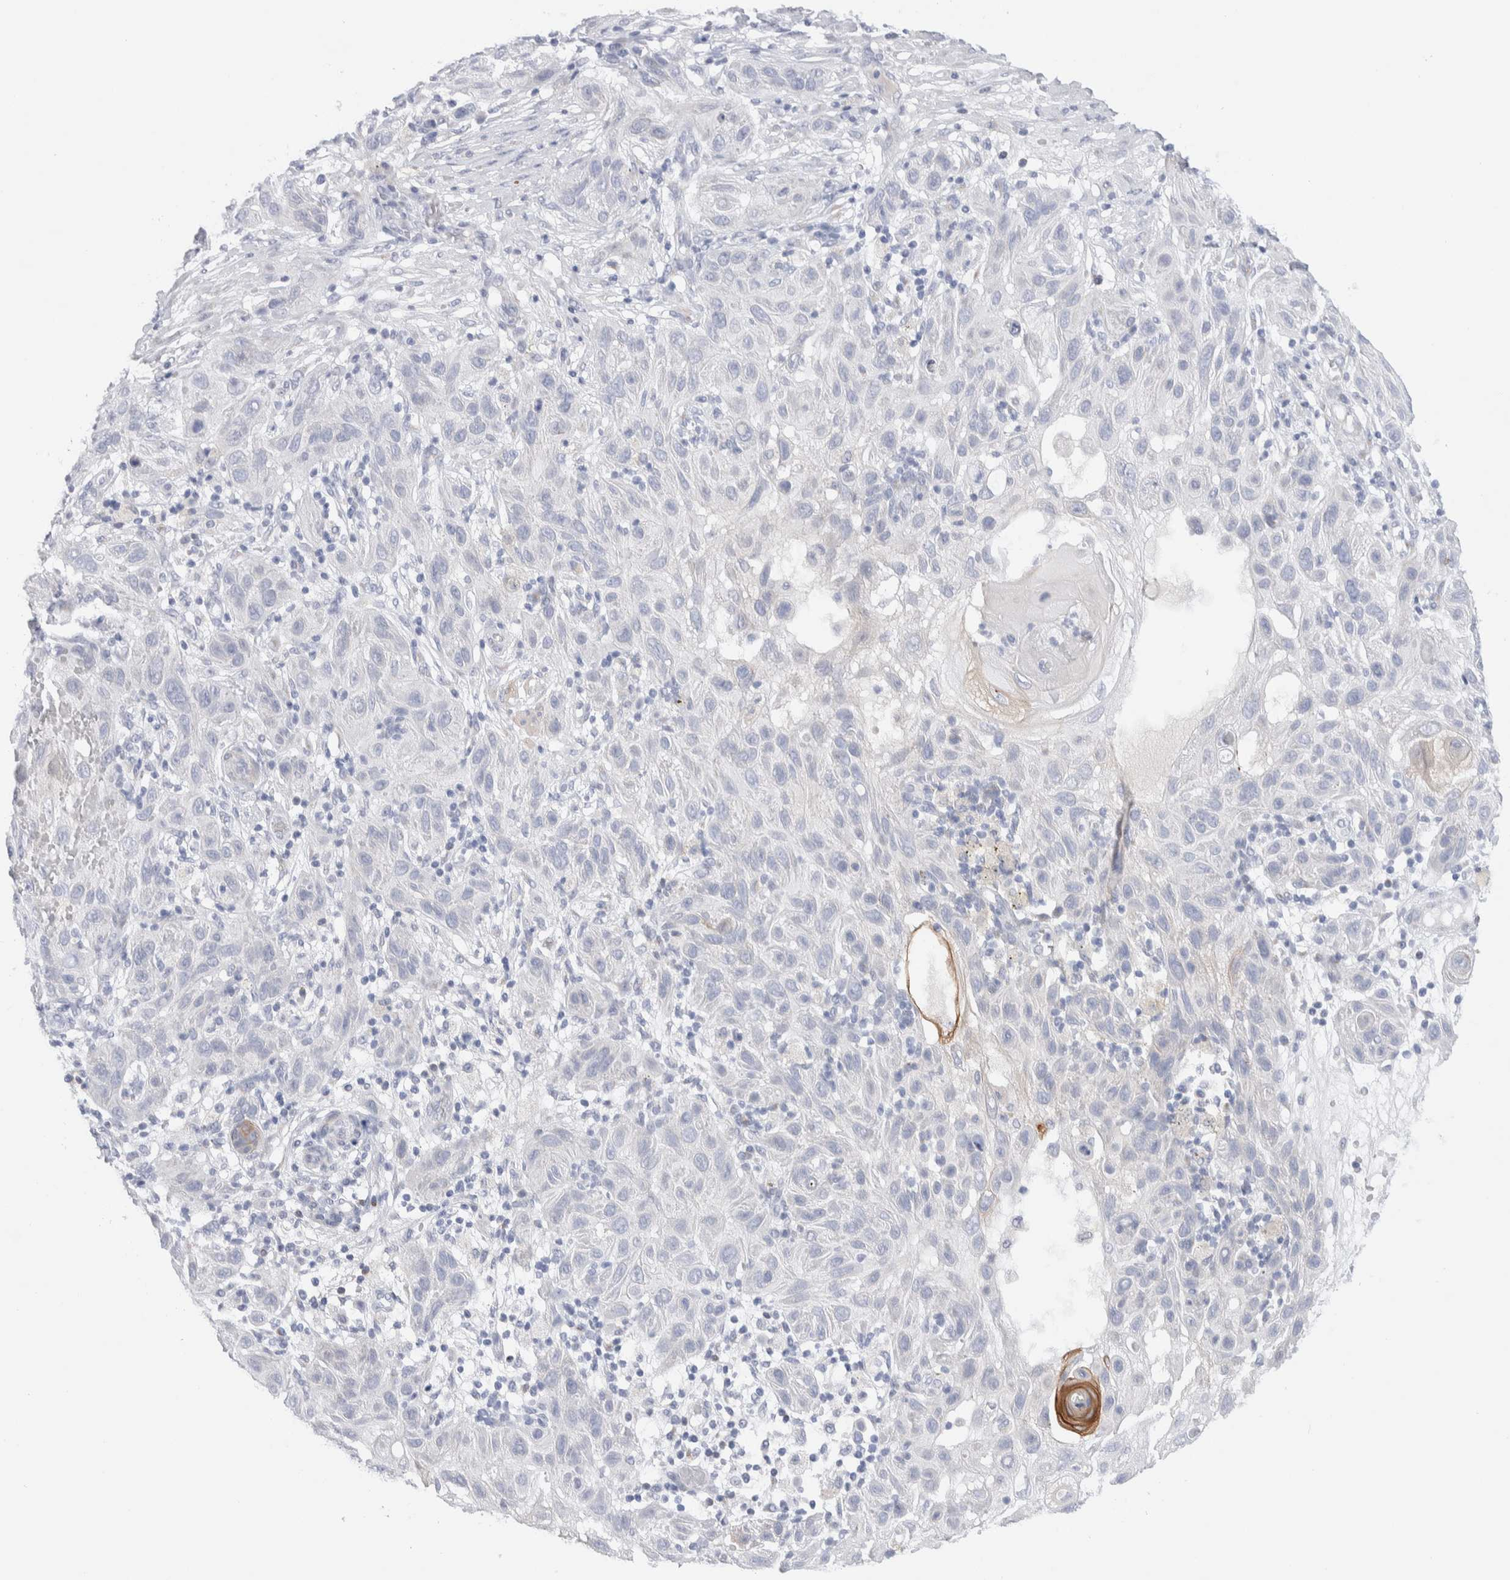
{"staining": {"intensity": "negative", "quantity": "none", "location": "none"}, "tissue": "skin cancer", "cell_type": "Tumor cells", "image_type": "cancer", "snomed": [{"axis": "morphology", "description": "Squamous cell carcinoma, NOS"}, {"axis": "topography", "description": "Skin"}], "caption": "The histopathology image displays no staining of tumor cells in skin cancer (squamous cell carcinoma).", "gene": "C1orf112", "patient": {"sex": "female", "age": 96}}